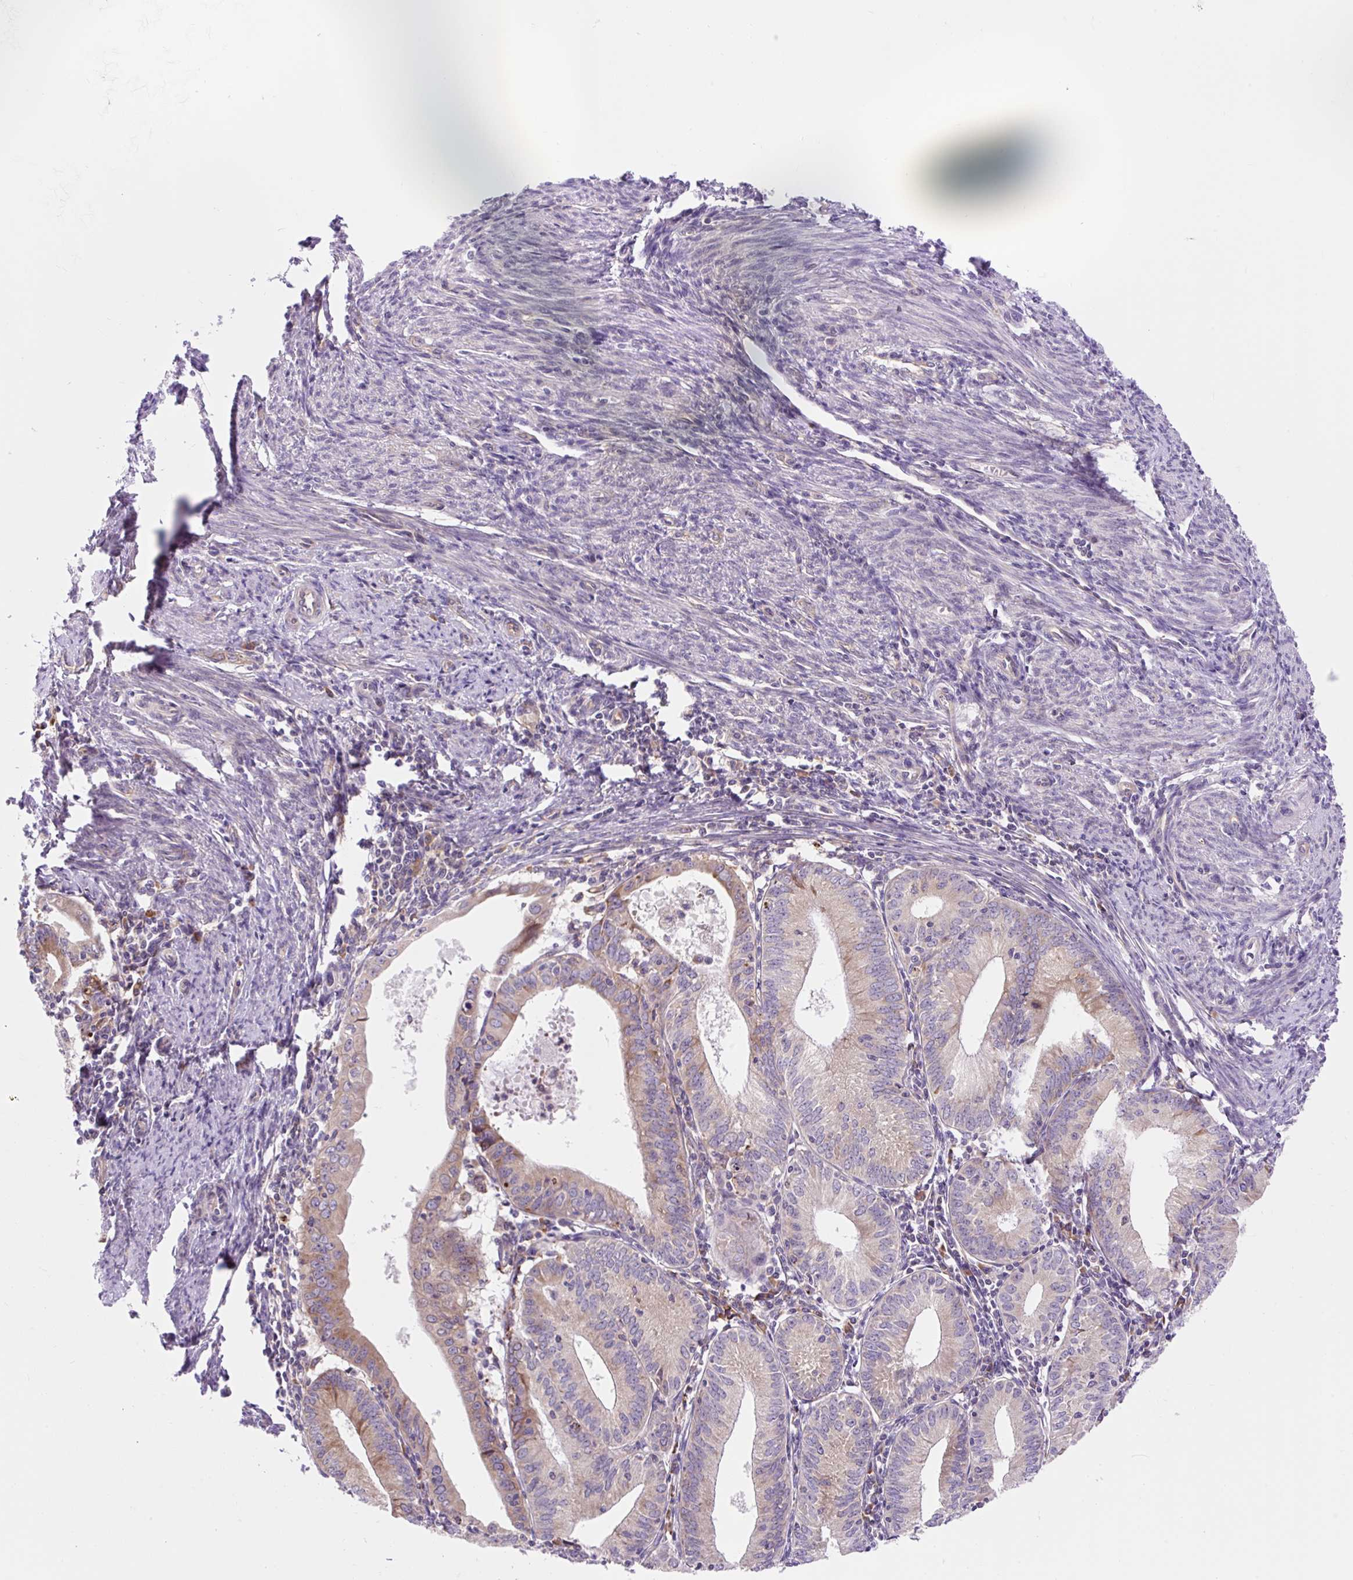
{"staining": {"intensity": "moderate", "quantity": "25%-75%", "location": "cytoplasmic/membranous"}, "tissue": "endometrial cancer", "cell_type": "Tumor cells", "image_type": "cancer", "snomed": [{"axis": "morphology", "description": "Adenocarcinoma, NOS"}, {"axis": "topography", "description": "Endometrium"}], "caption": "Protein expression analysis of human endometrial cancer (adenocarcinoma) reveals moderate cytoplasmic/membranous expression in about 25%-75% of tumor cells.", "gene": "GPR45", "patient": {"sex": "female", "age": 60}}